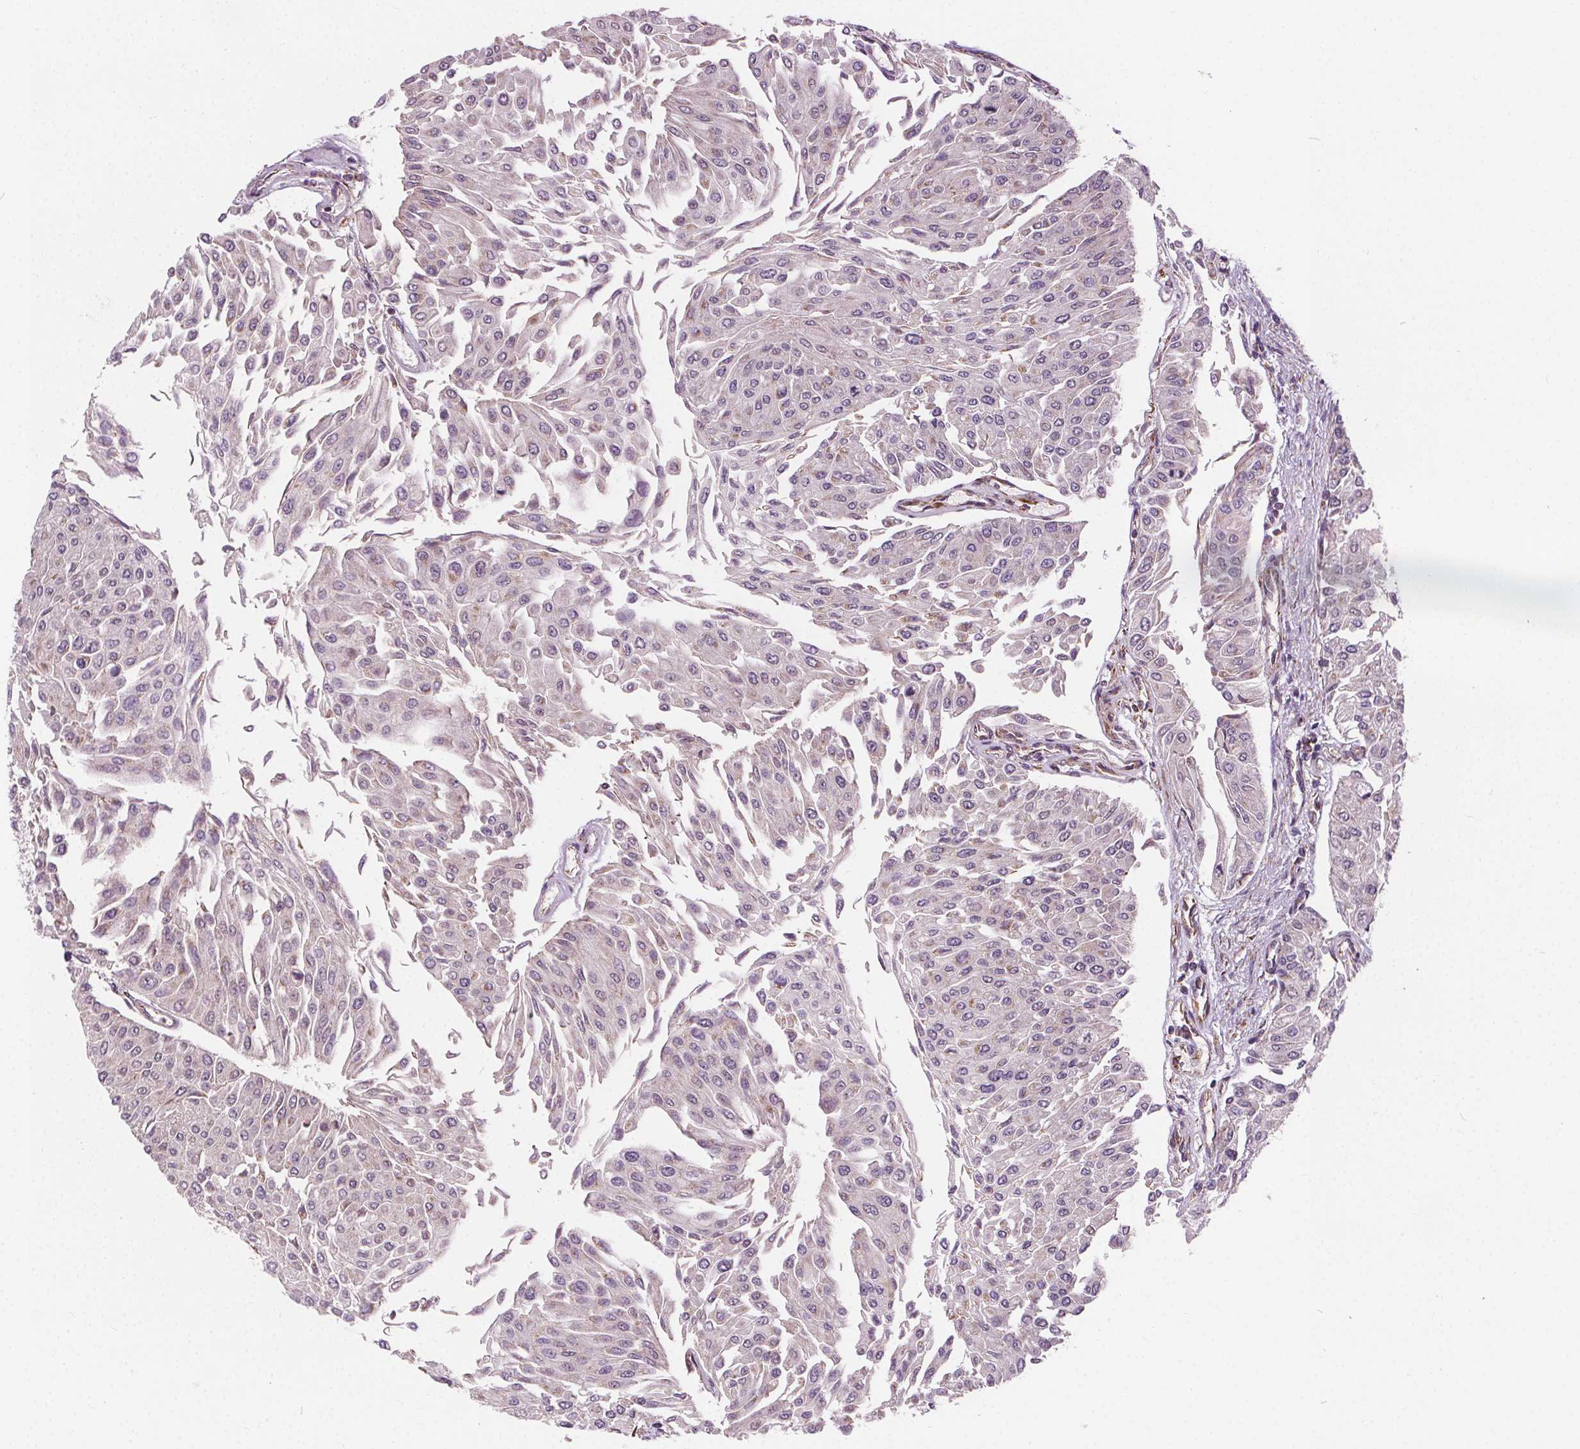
{"staining": {"intensity": "negative", "quantity": "none", "location": "none"}, "tissue": "urothelial cancer", "cell_type": "Tumor cells", "image_type": "cancer", "snomed": [{"axis": "morphology", "description": "Urothelial carcinoma, NOS"}, {"axis": "topography", "description": "Urinary bladder"}], "caption": "The immunohistochemistry (IHC) micrograph has no significant staining in tumor cells of transitional cell carcinoma tissue.", "gene": "GOLT1B", "patient": {"sex": "male", "age": 67}}